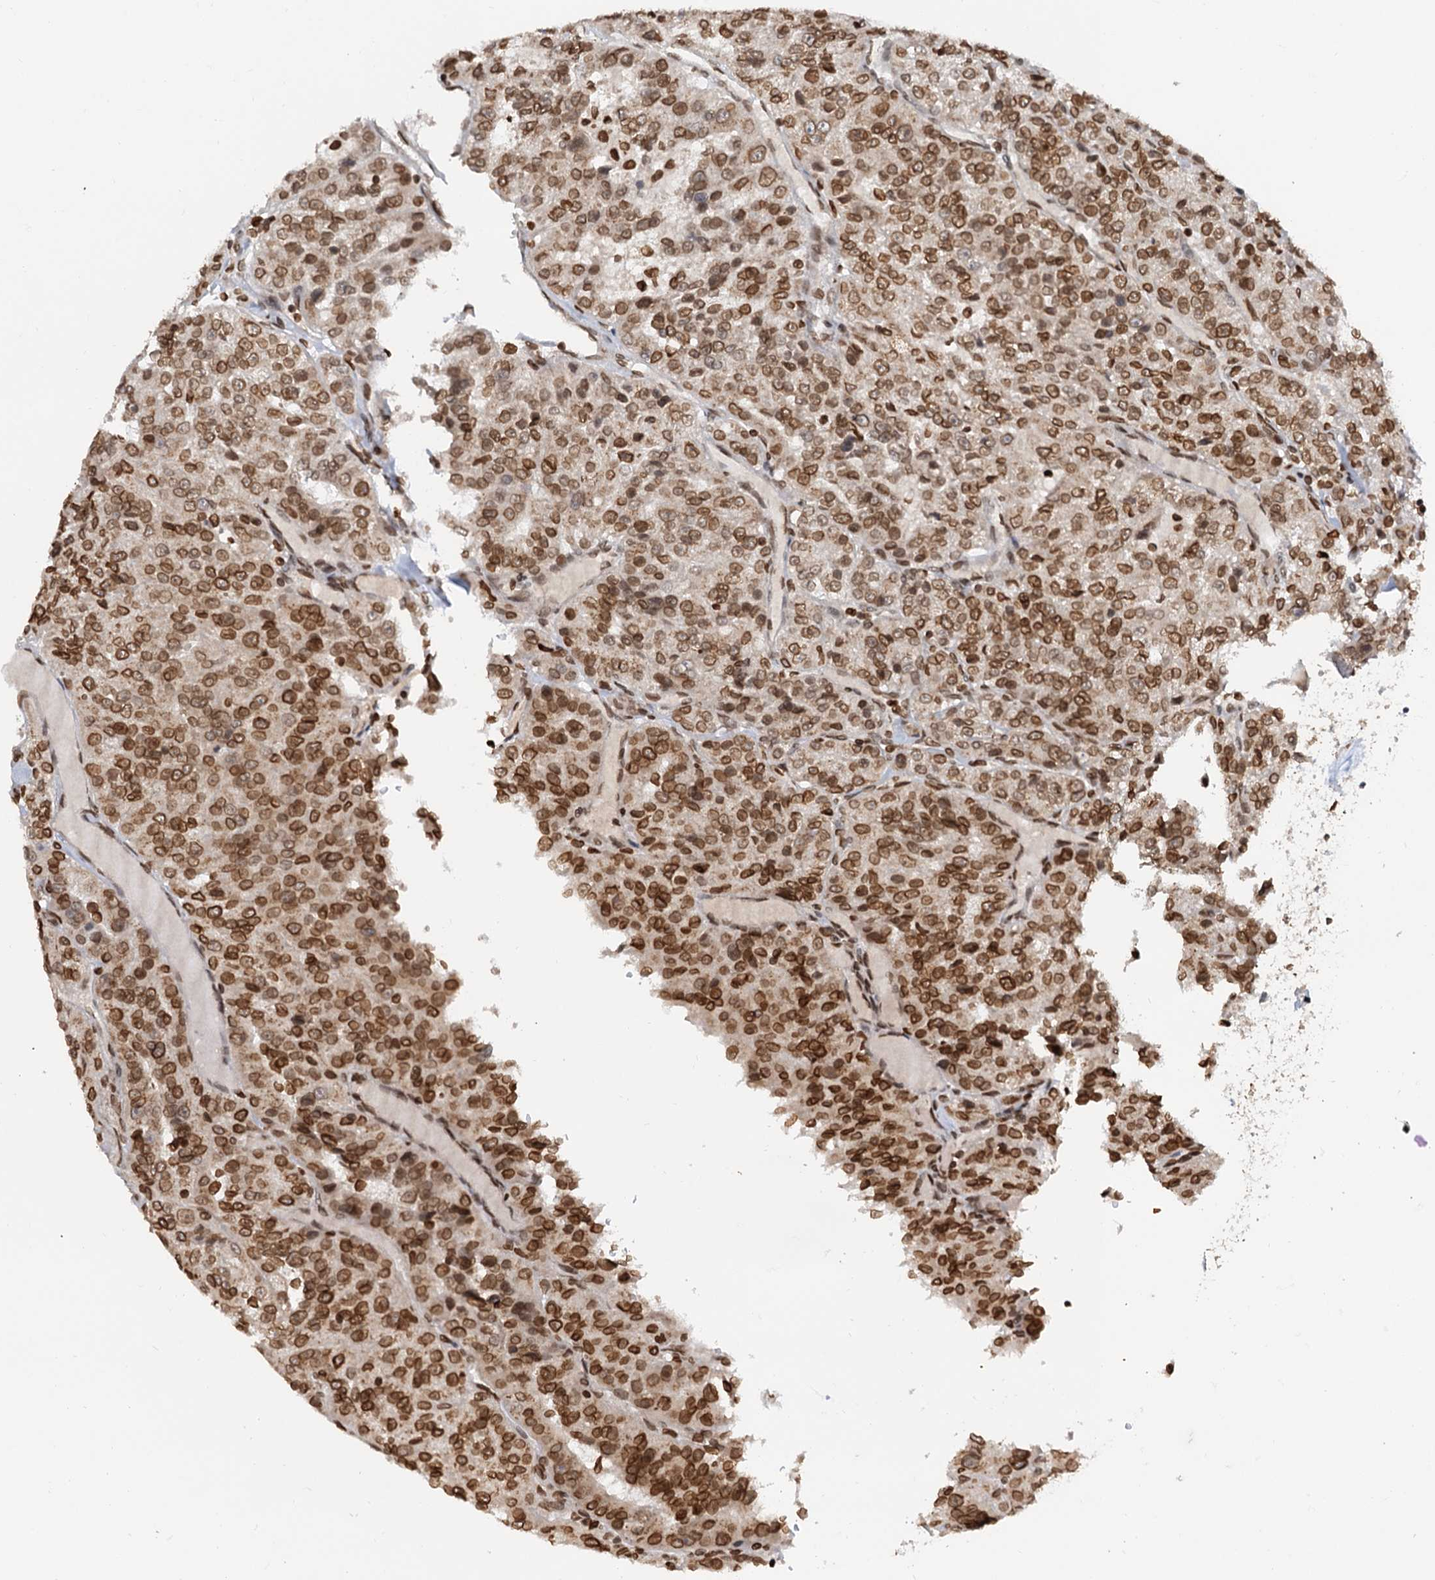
{"staining": {"intensity": "strong", "quantity": ">75%", "location": "nuclear"}, "tissue": "renal cancer", "cell_type": "Tumor cells", "image_type": "cancer", "snomed": [{"axis": "morphology", "description": "Adenocarcinoma, NOS"}, {"axis": "topography", "description": "Kidney"}], "caption": "A high amount of strong nuclear staining is present in about >75% of tumor cells in adenocarcinoma (renal) tissue.", "gene": "ZC3H13", "patient": {"sex": "female", "age": 63}}